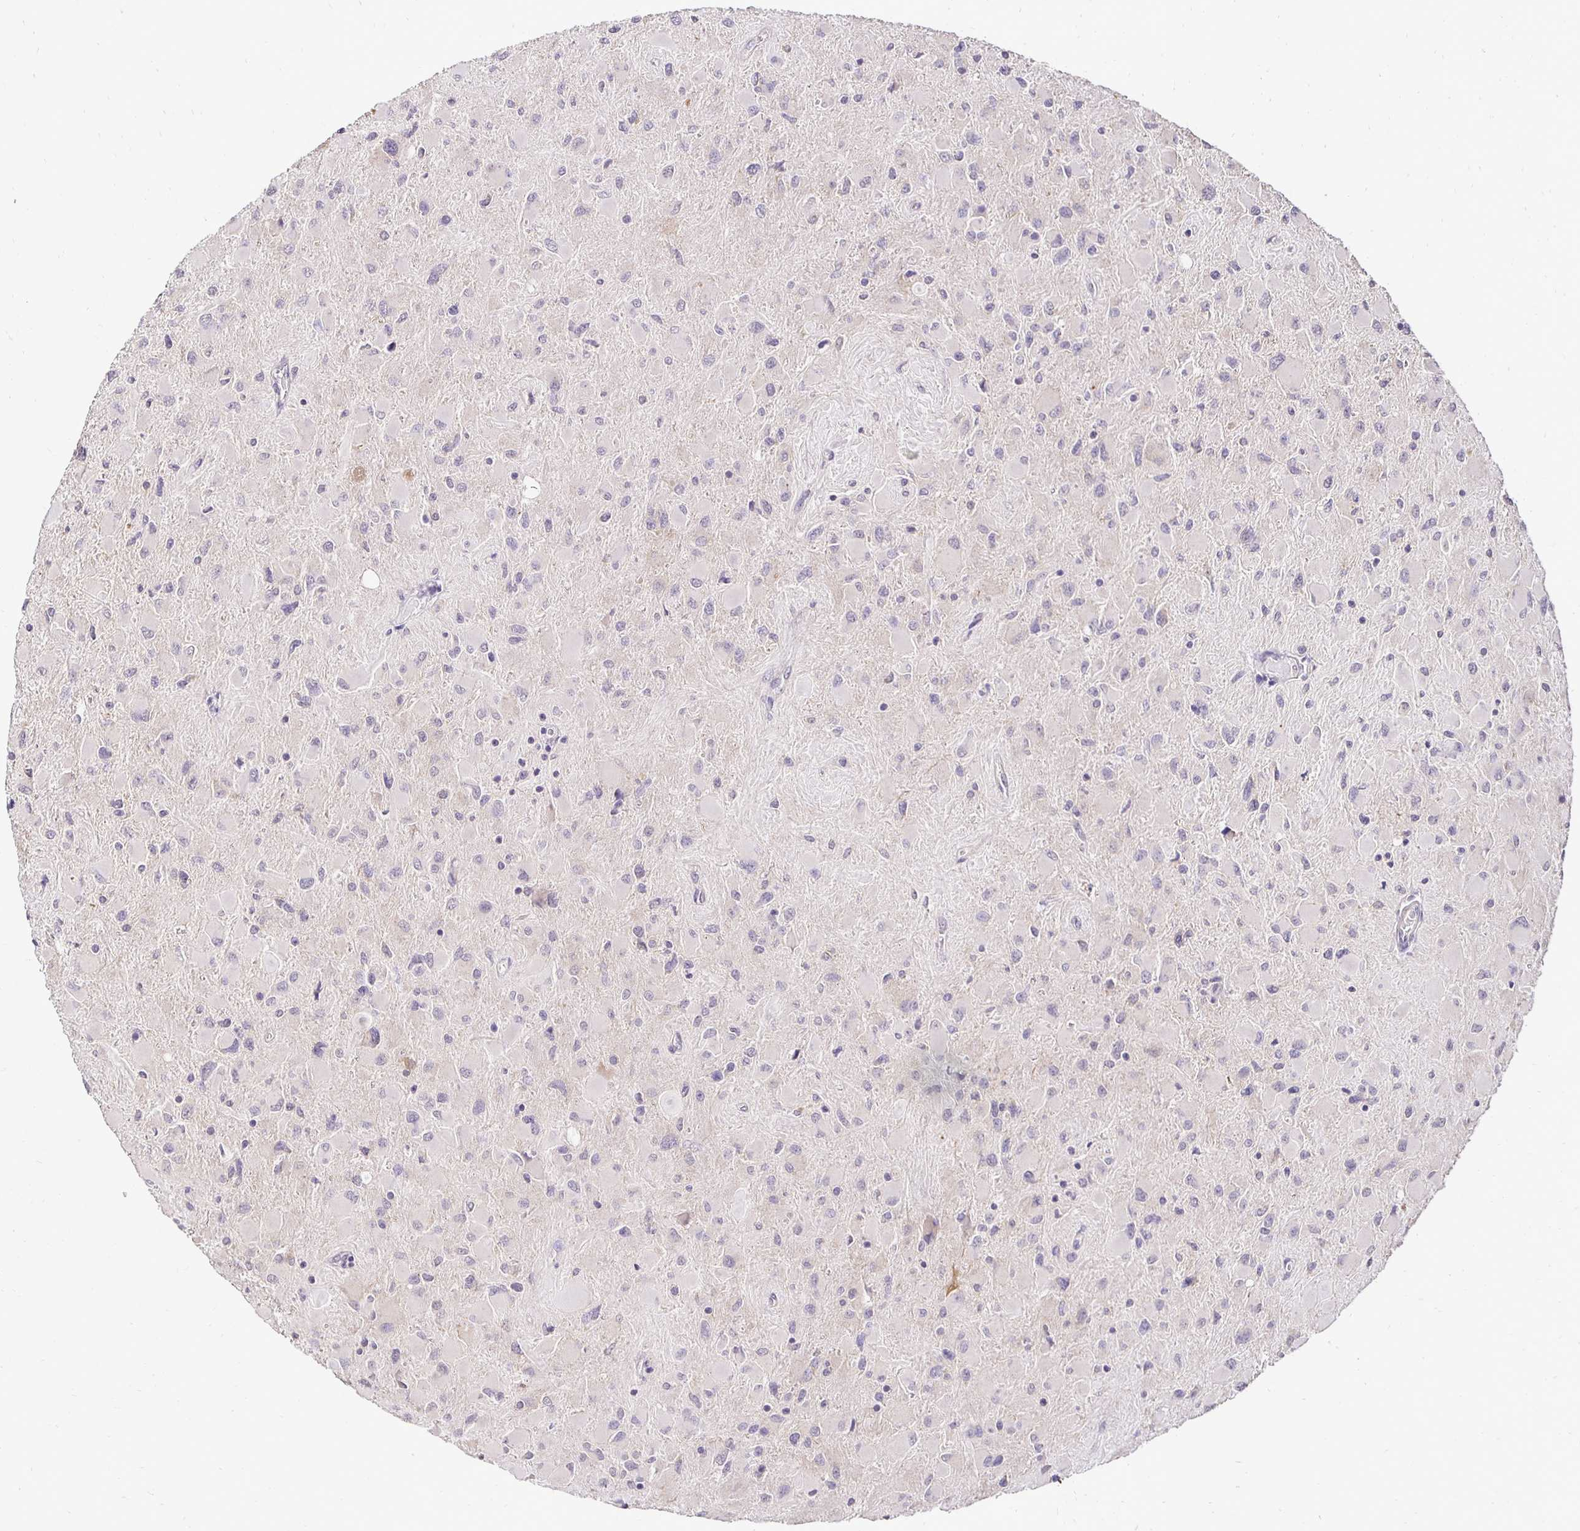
{"staining": {"intensity": "negative", "quantity": "none", "location": "none"}, "tissue": "glioma", "cell_type": "Tumor cells", "image_type": "cancer", "snomed": [{"axis": "morphology", "description": "Glioma, malignant, High grade"}, {"axis": "topography", "description": "Cerebral cortex"}], "caption": "Tumor cells show no significant positivity in glioma.", "gene": "RHEBL1", "patient": {"sex": "female", "age": 36}}